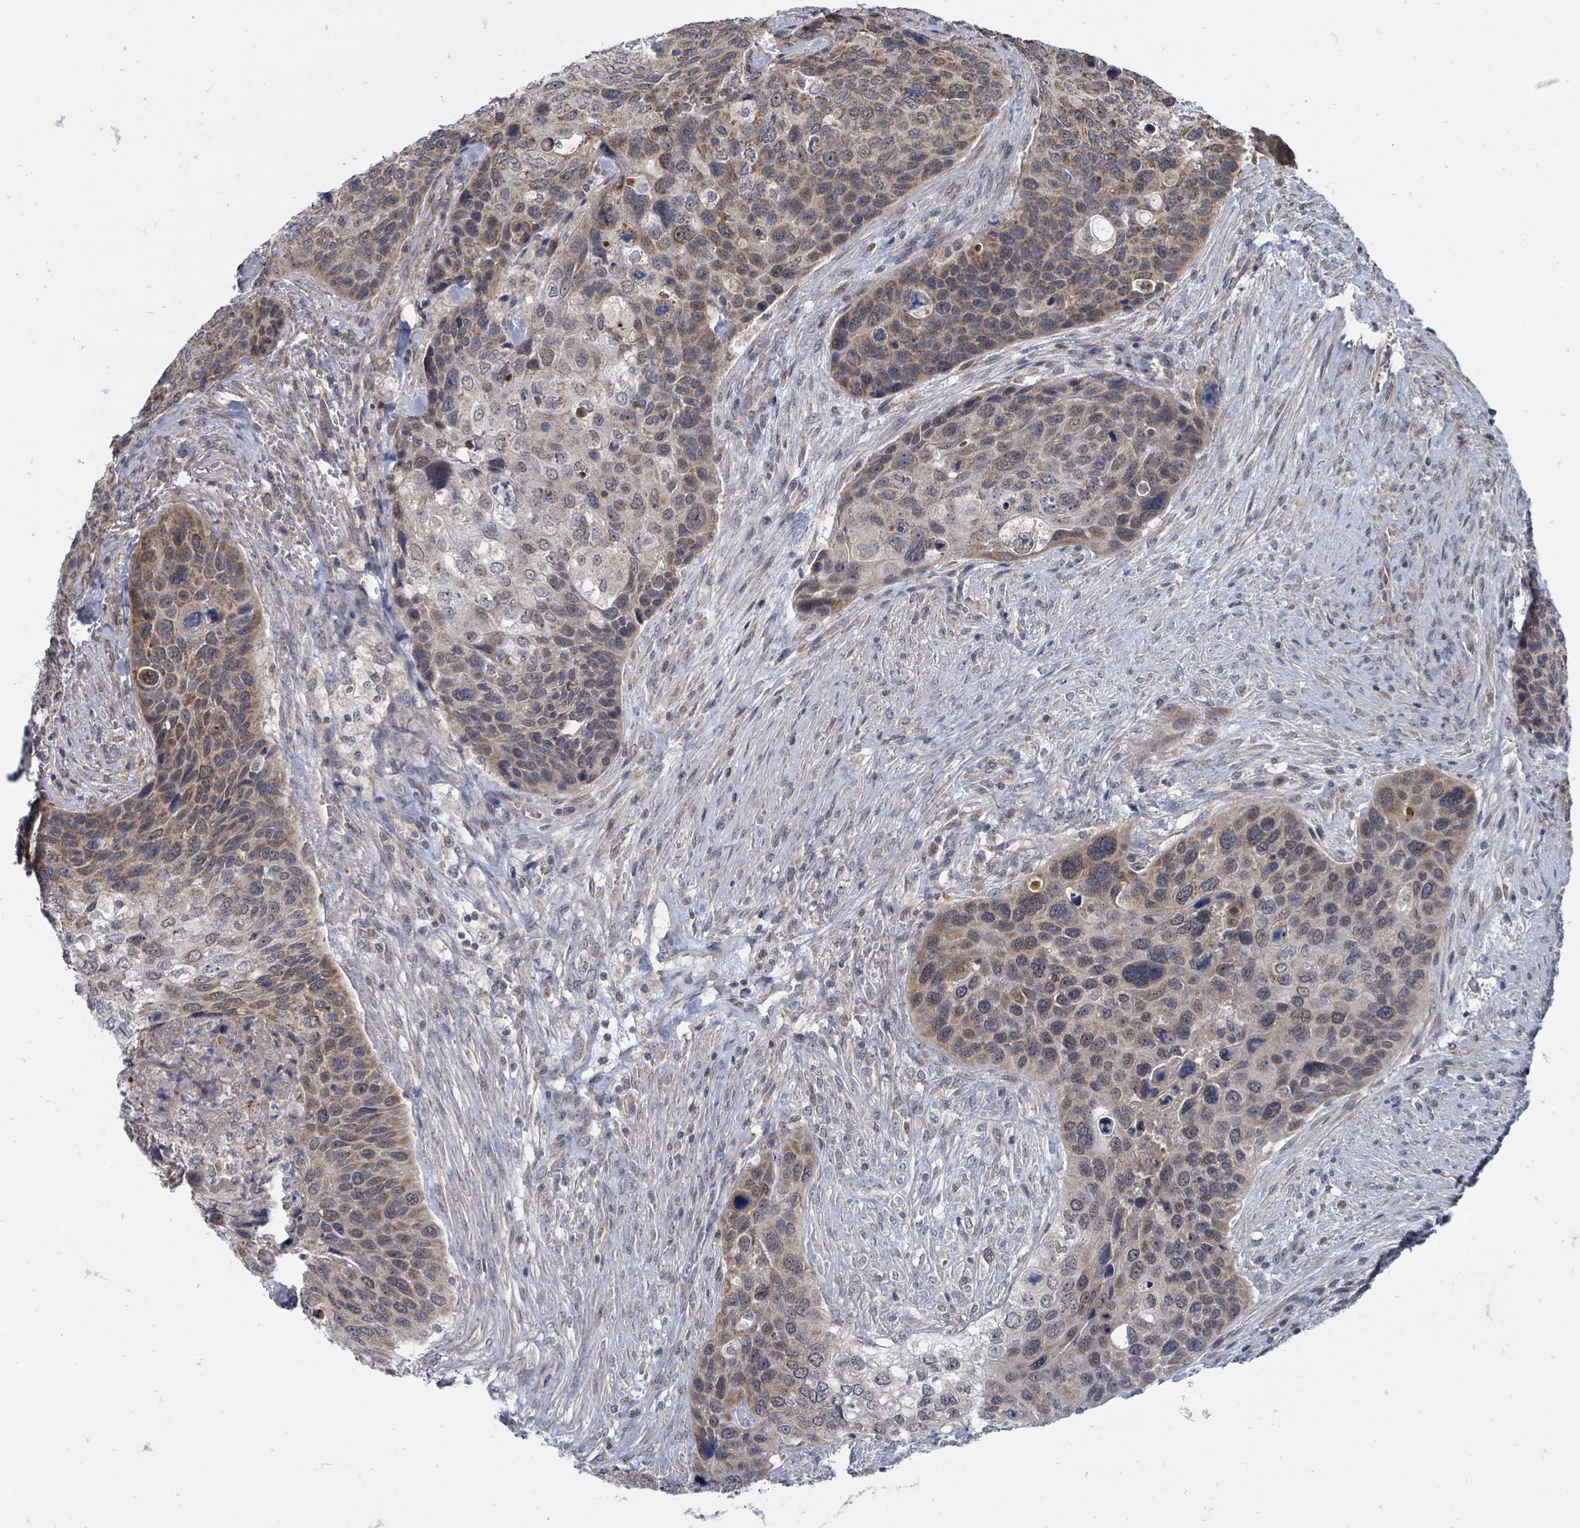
{"staining": {"intensity": "moderate", "quantity": "25%-75%", "location": "cytoplasmic/membranous,nuclear"}, "tissue": "skin cancer", "cell_type": "Tumor cells", "image_type": "cancer", "snomed": [{"axis": "morphology", "description": "Basal cell carcinoma"}, {"axis": "topography", "description": "Skin"}], "caption": "Human skin cancer stained for a protein (brown) displays moderate cytoplasmic/membranous and nuclear positive positivity in approximately 25%-75% of tumor cells.", "gene": "MAGOHB", "patient": {"sex": "female", "age": 74}}